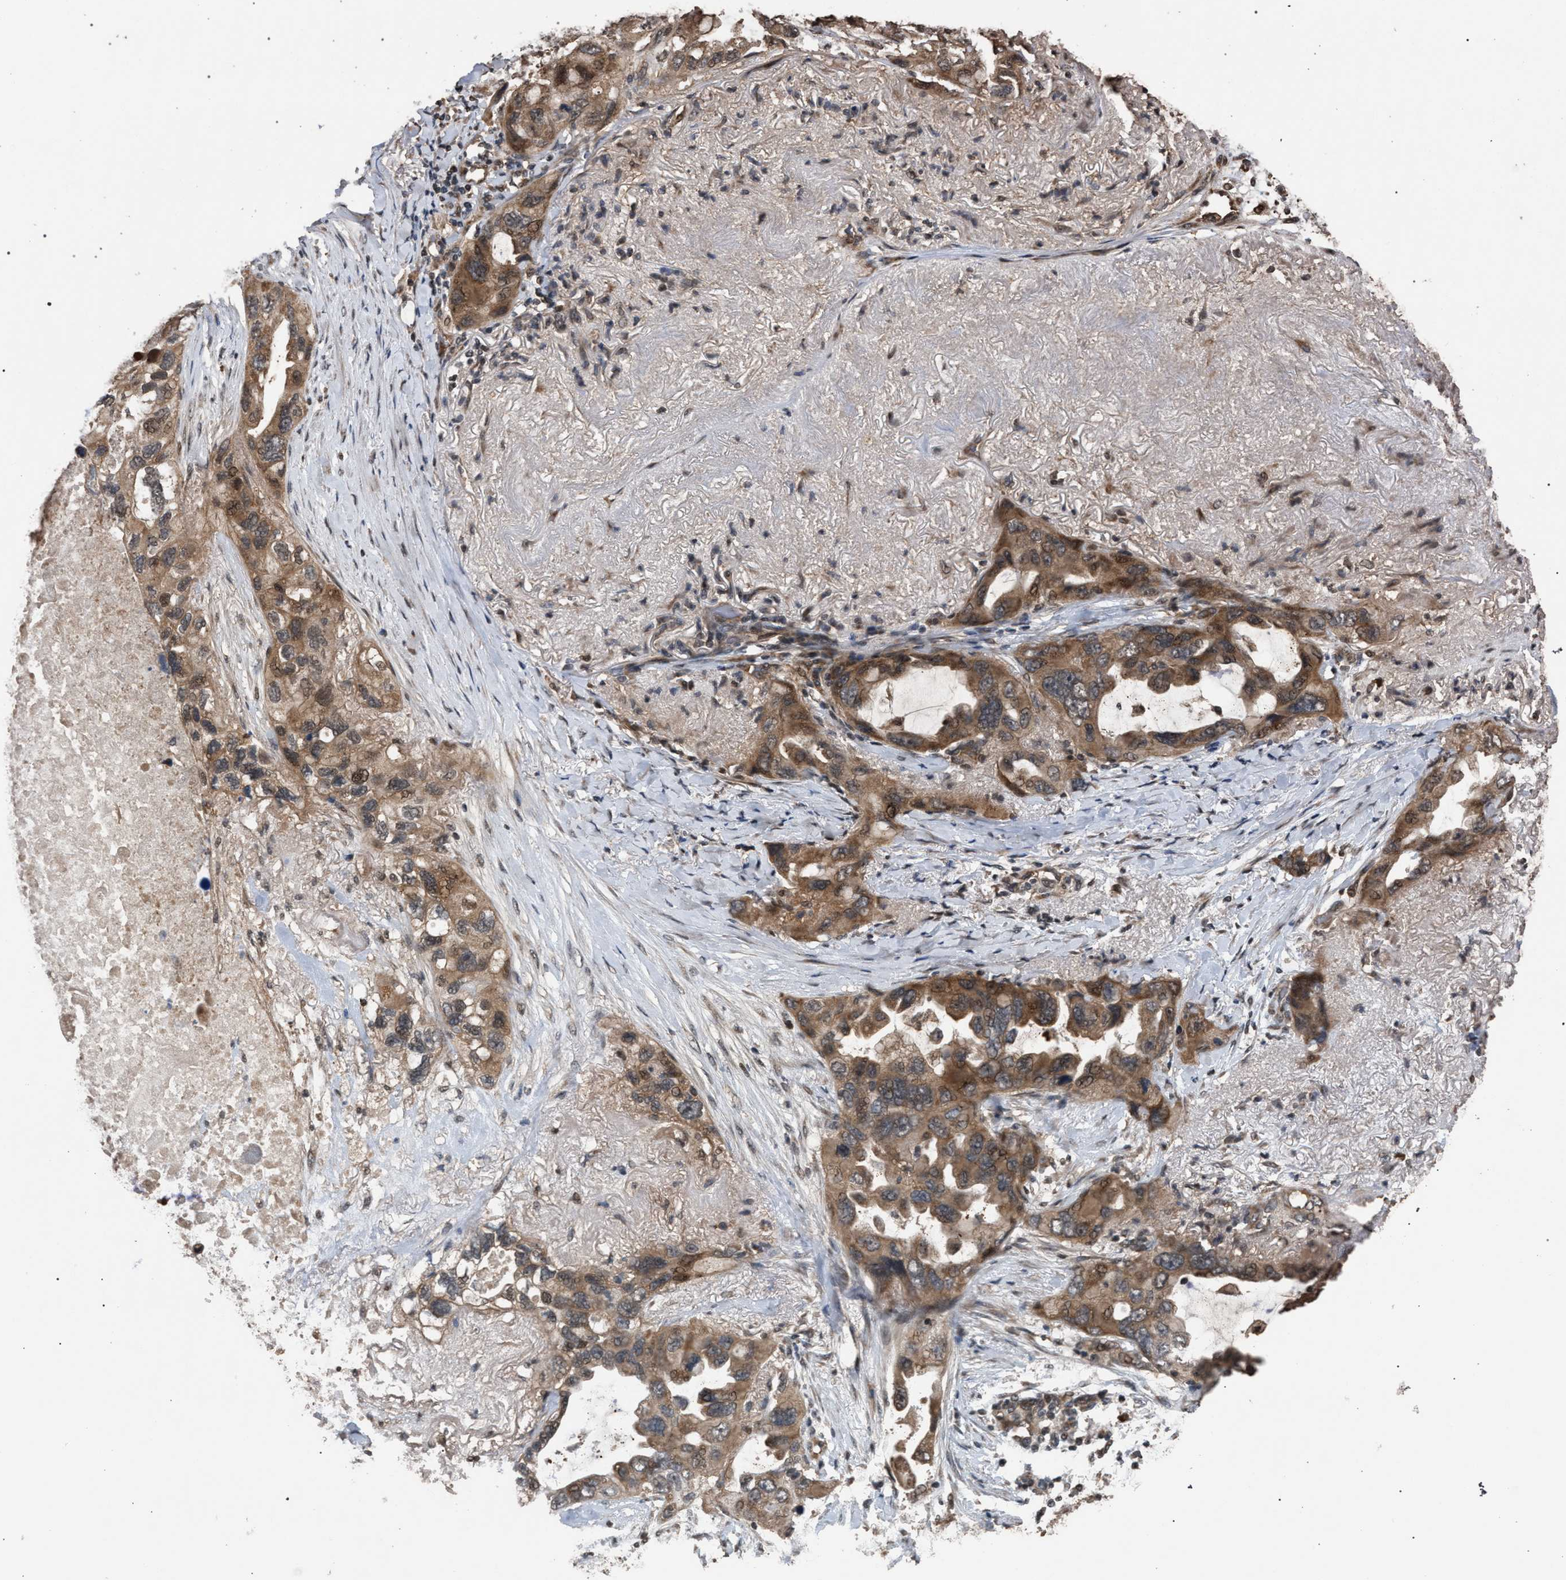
{"staining": {"intensity": "moderate", "quantity": ">75%", "location": "cytoplasmic/membranous"}, "tissue": "lung cancer", "cell_type": "Tumor cells", "image_type": "cancer", "snomed": [{"axis": "morphology", "description": "Squamous cell carcinoma, NOS"}, {"axis": "topography", "description": "Lung"}], "caption": "A micrograph showing moderate cytoplasmic/membranous staining in about >75% of tumor cells in squamous cell carcinoma (lung), as visualized by brown immunohistochemical staining.", "gene": "NAA35", "patient": {"sex": "female", "age": 73}}